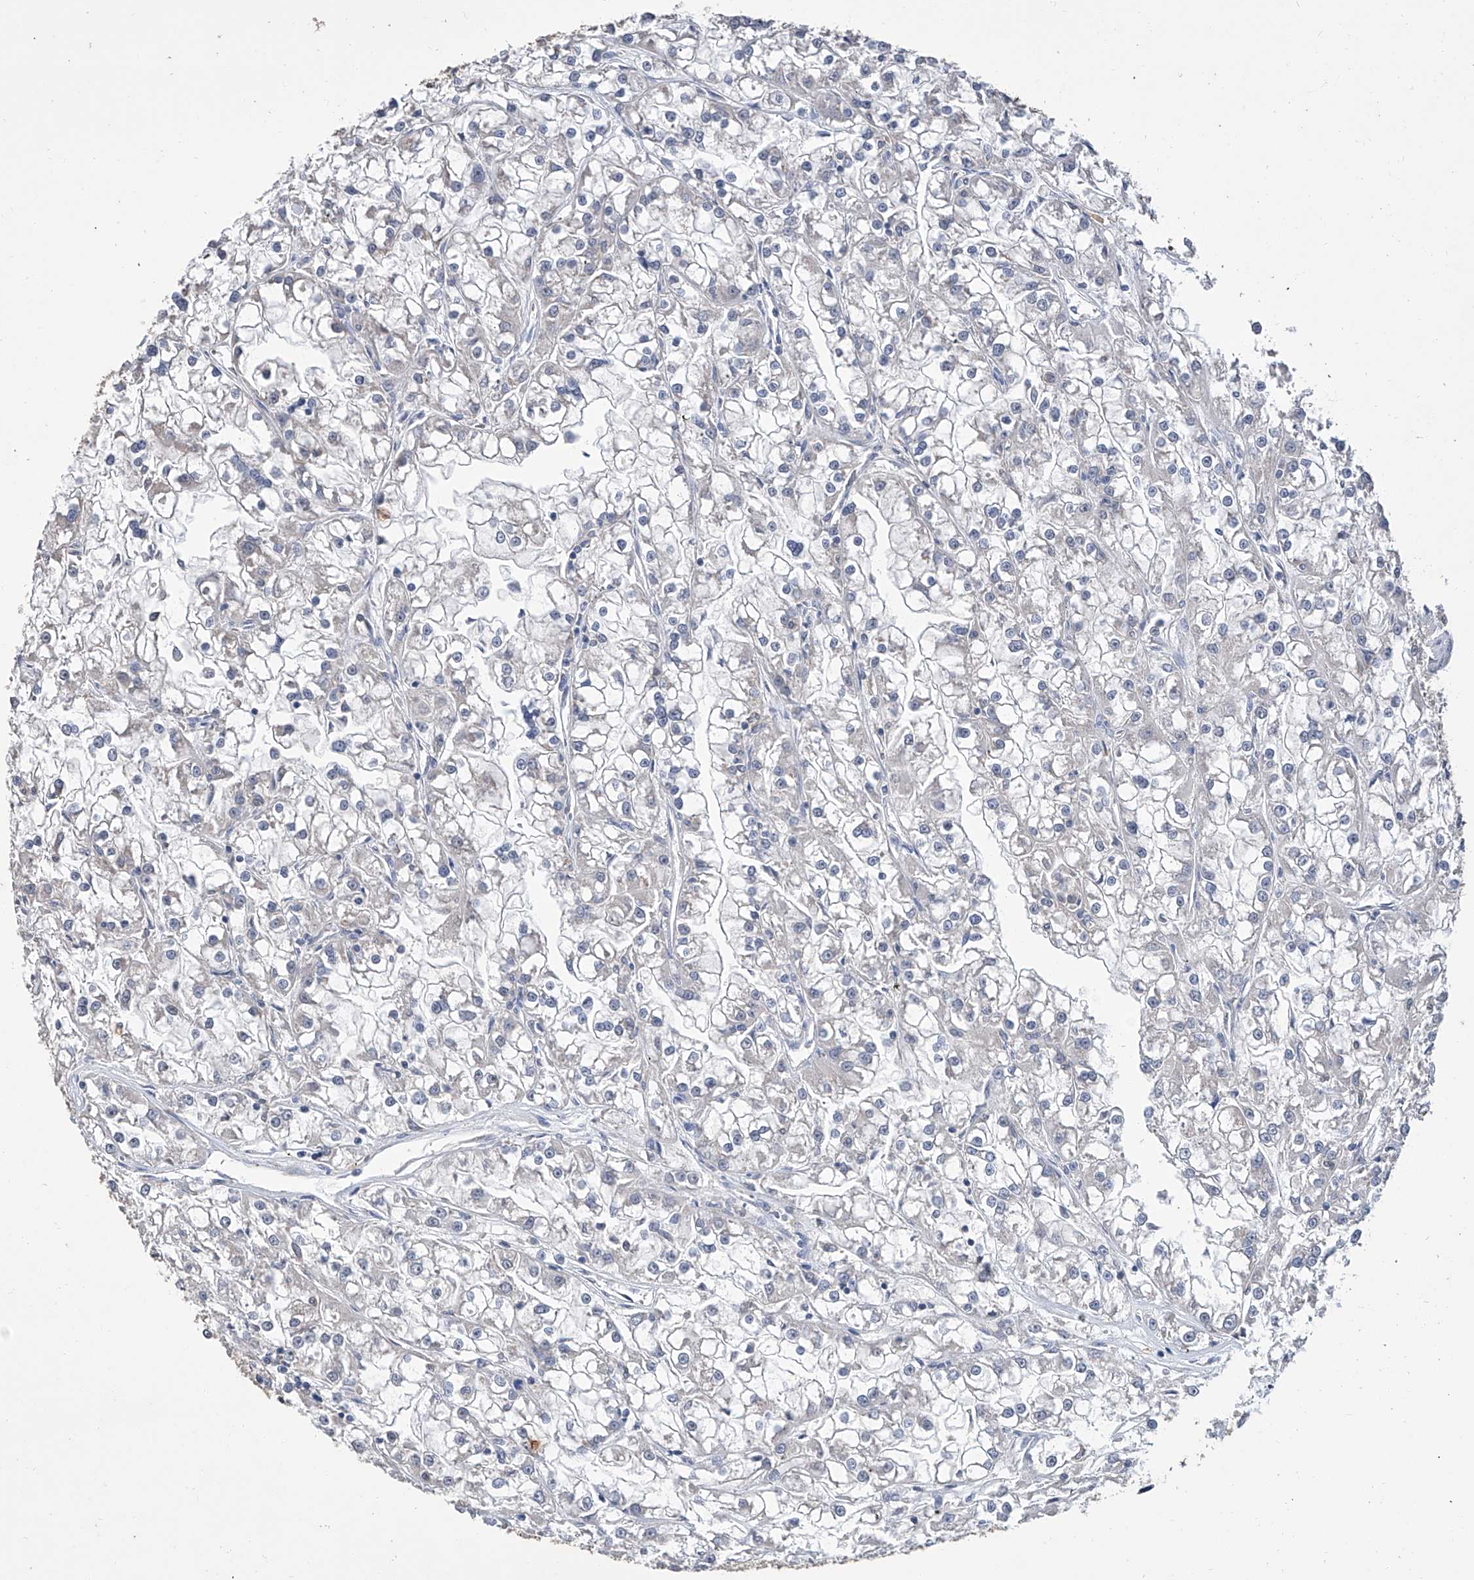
{"staining": {"intensity": "negative", "quantity": "none", "location": "none"}, "tissue": "renal cancer", "cell_type": "Tumor cells", "image_type": "cancer", "snomed": [{"axis": "morphology", "description": "Adenocarcinoma, NOS"}, {"axis": "topography", "description": "Kidney"}], "caption": "Tumor cells show no significant expression in renal adenocarcinoma.", "gene": "GPT", "patient": {"sex": "female", "age": 52}}